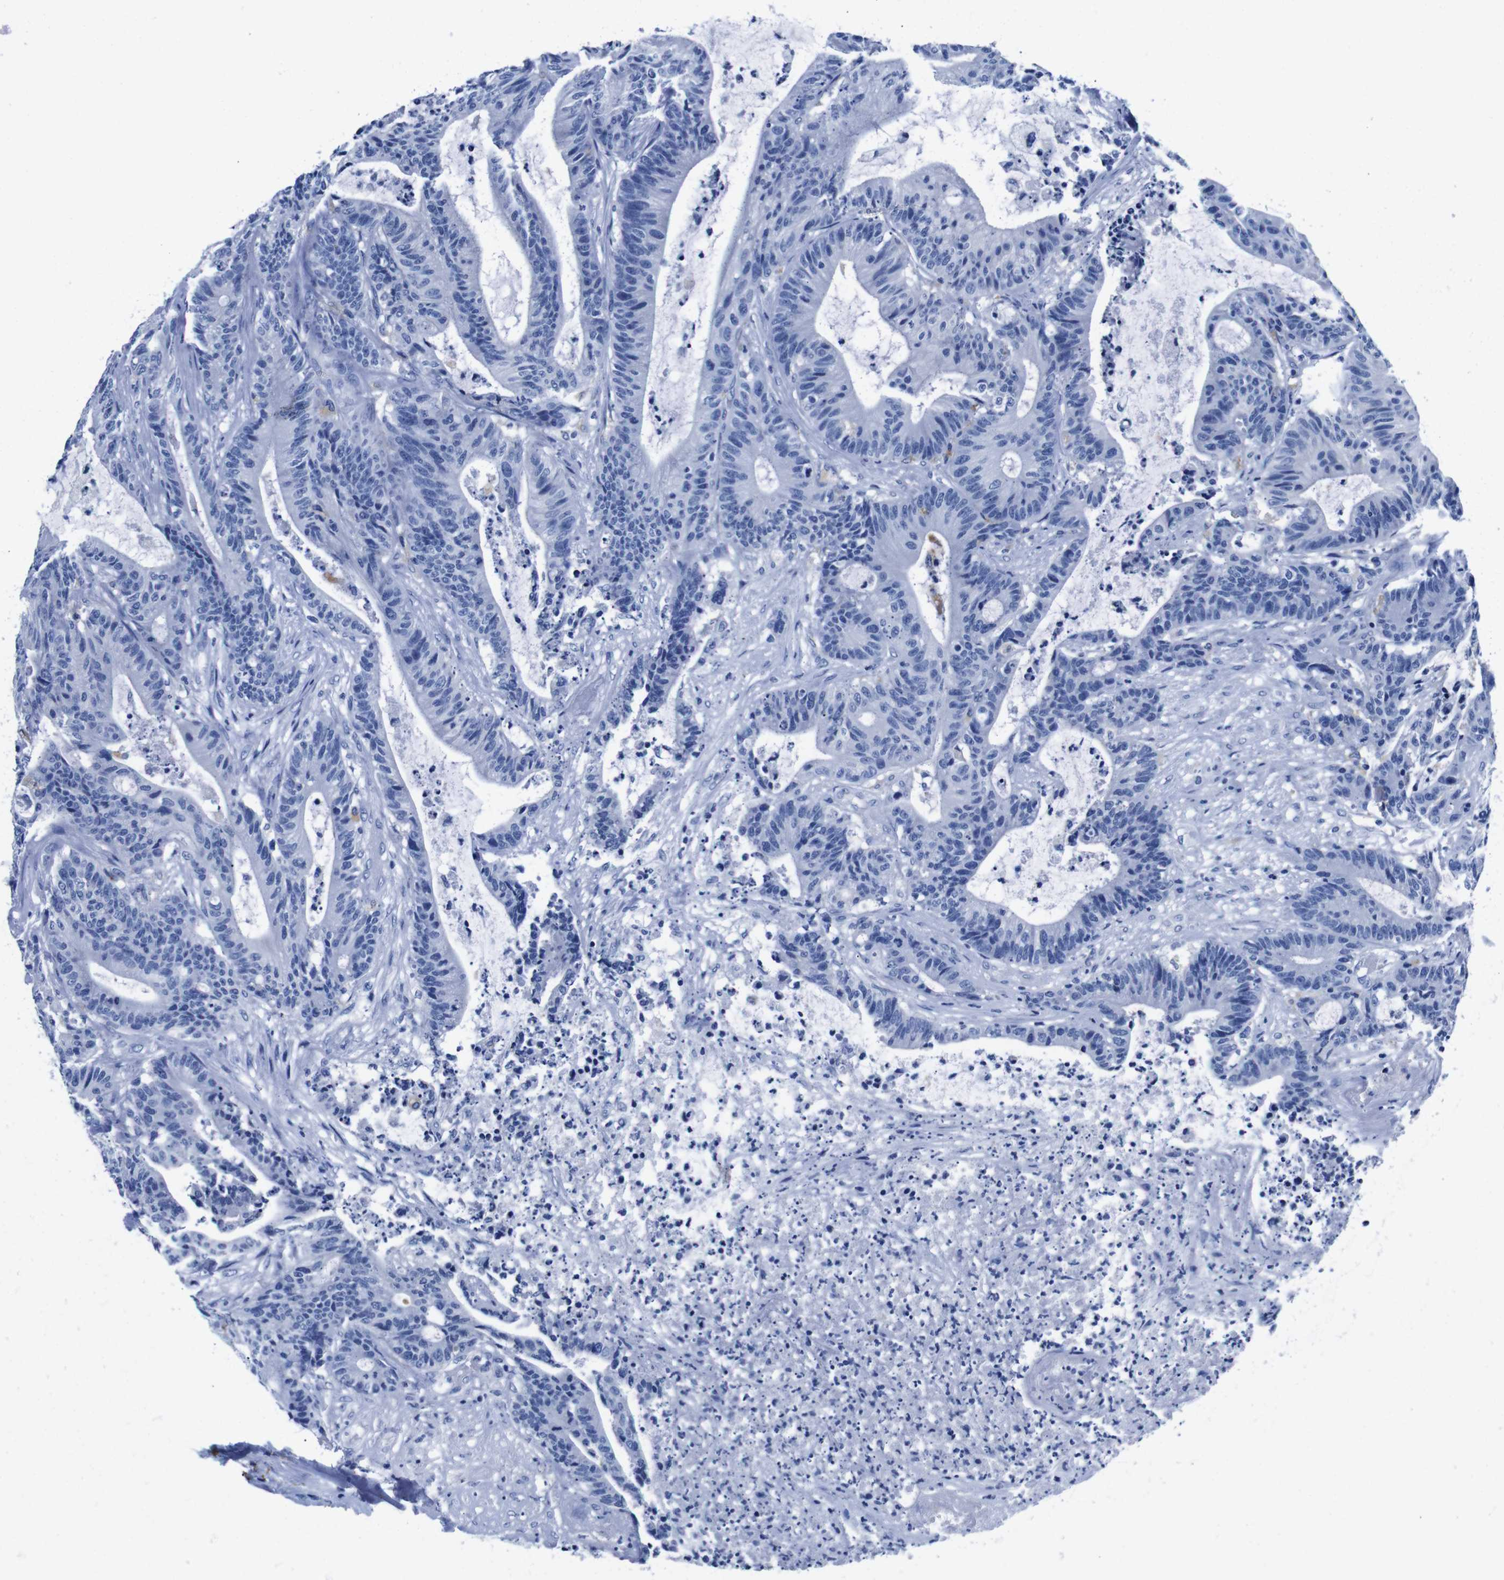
{"staining": {"intensity": "negative", "quantity": "none", "location": "none"}, "tissue": "colorectal cancer", "cell_type": "Tumor cells", "image_type": "cancer", "snomed": [{"axis": "morphology", "description": "Adenocarcinoma, NOS"}, {"axis": "topography", "description": "Colon"}], "caption": "Colorectal cancer (adenocarcinoma) stained for a protein using immunohistochemistry displays no expression tumor cells.", "gene": "HLA-DMB", "patient": {"sex": "female", "age": 84}}